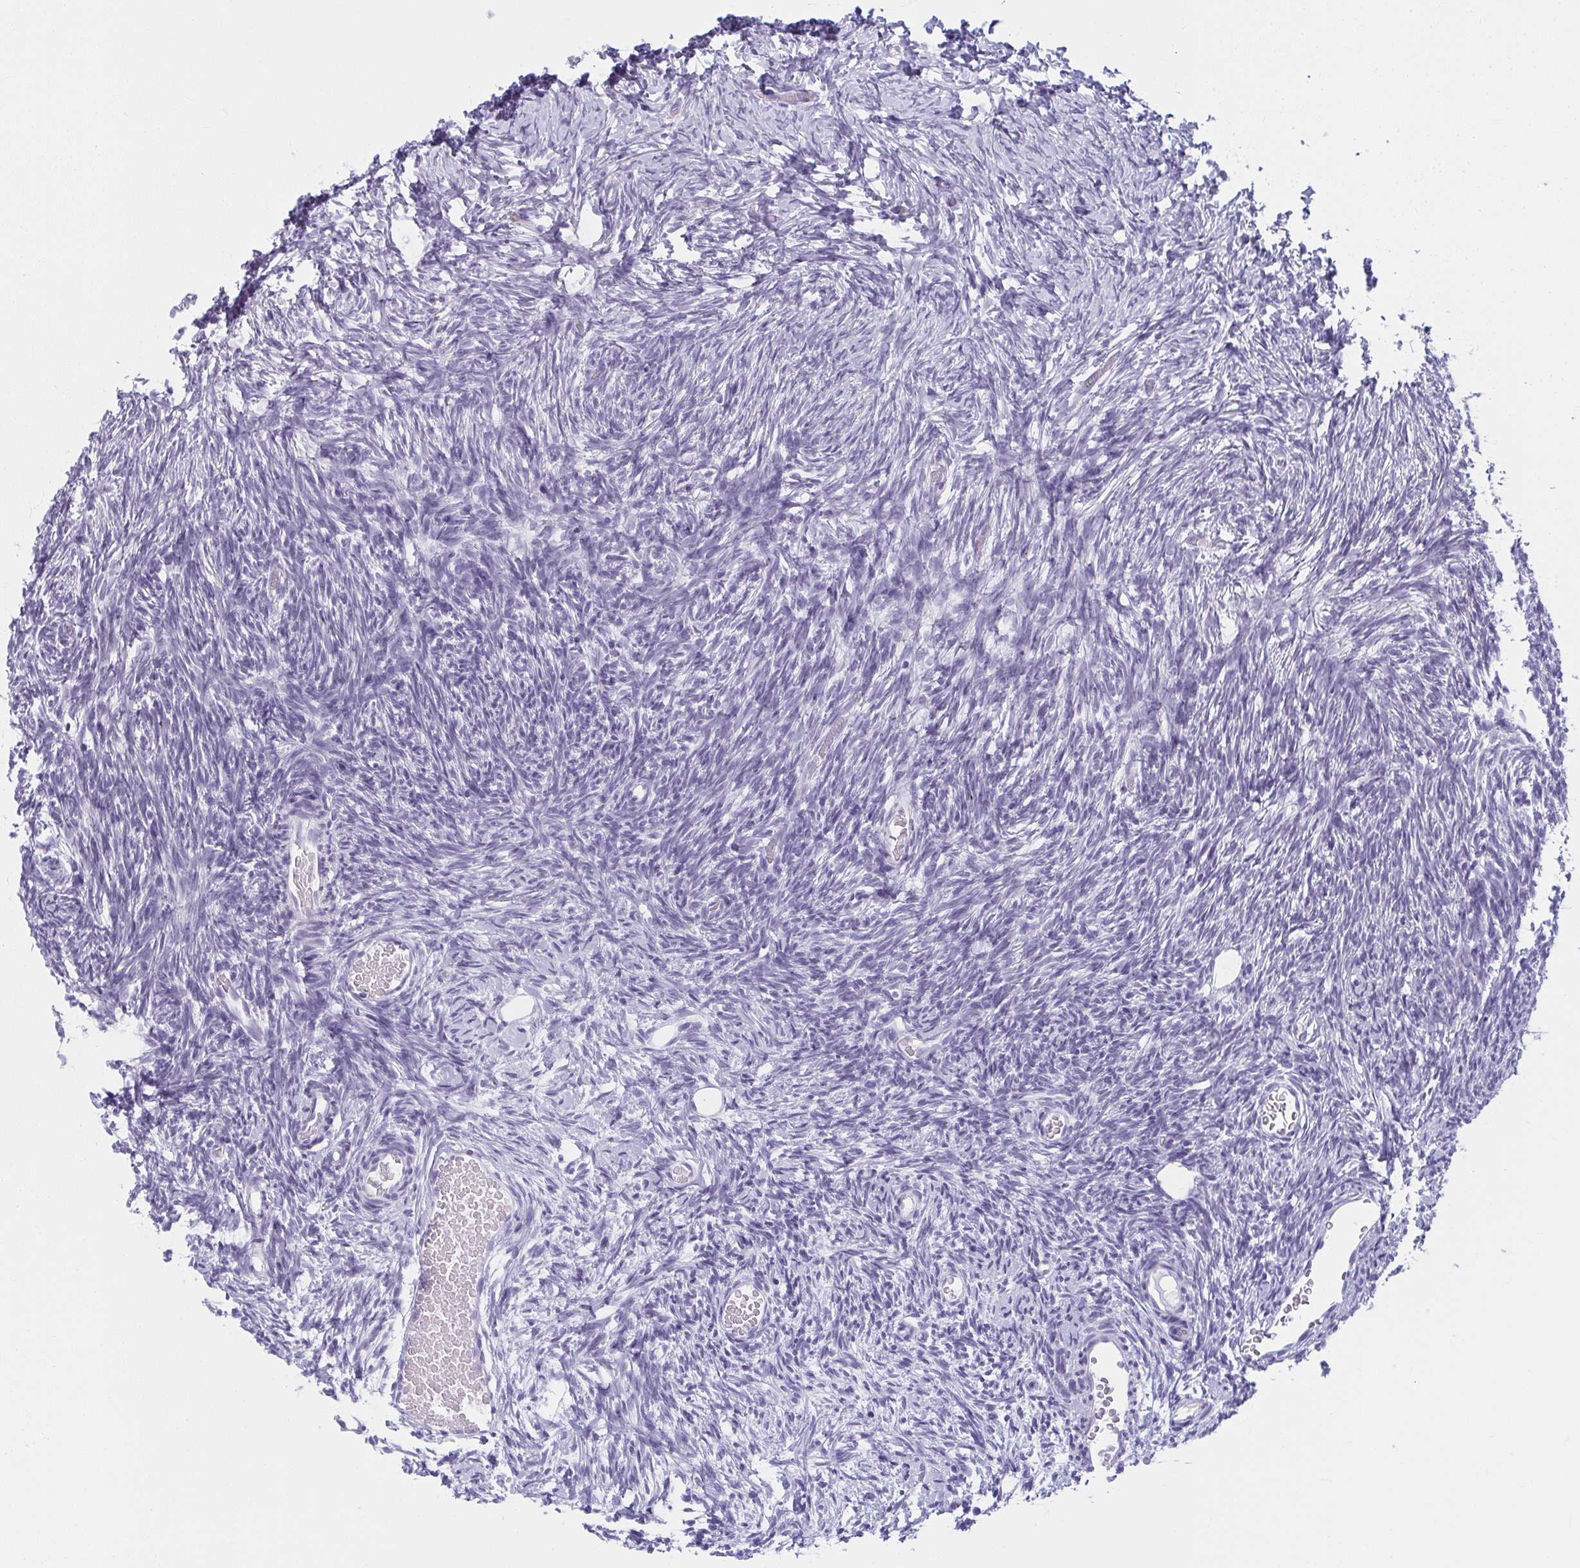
{"staining": {"intensity": "negative", "quantity": "none", "location": "none"}, "tissue": "ovary", "cell_type": "Ovarian stroma cells", "image_type": "normal", "snomed": [{"axis": "morphology", "description": "Normal tissue, NOS"}, {"axis": "topography", "description": "Ovary"}], "caption": "High power microscopy photomicrograph of an IHC micrograph of benign ovary, revealing no significant expression in ovarian stroma cells.", "gene": "MOBP", "patient": {"sex": "female", "age": 39}}